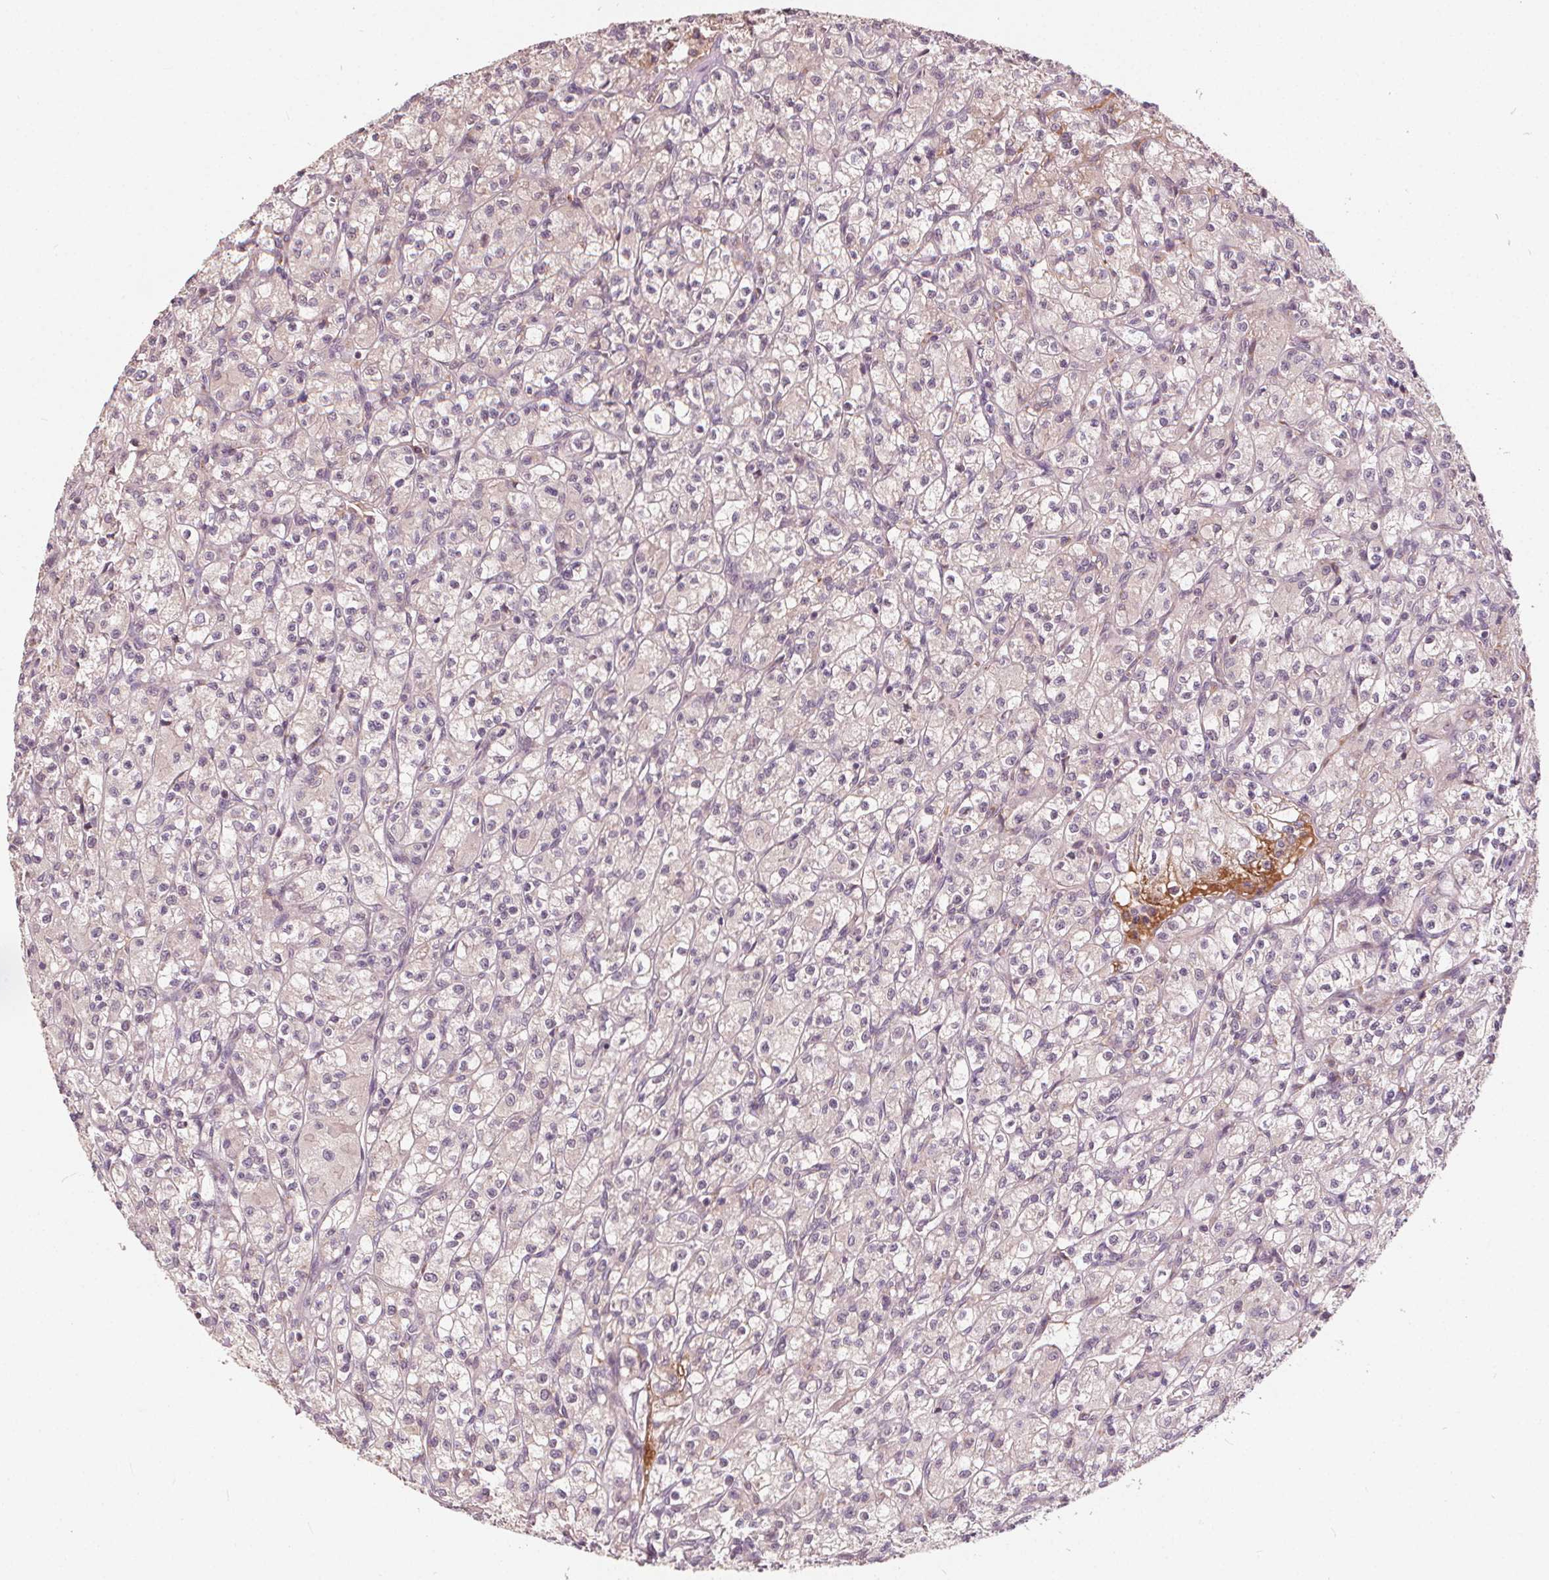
{"staining": {"intensity": "negative", "quantity": "none", "location": "none"}, "tissue": "renal cancer", "cell_type": "Tumor cells", "image_type": "cancer", "snomed": [{"axis": "morphology", "description": "Adenocarcinoma, NOS"}, {"axis": "topography", "description": "Kidney"}], "caption": "IHC photomicrograph of neoplastic tissue: renal cancer (adenocarcinoma) stained with DAB shows no significant protein expression in tumor cells. (DAB immunohistochemistry (IHC), high magnification).", "gene": "IPO13", "patient": {"sex": "female", "age": 70}}